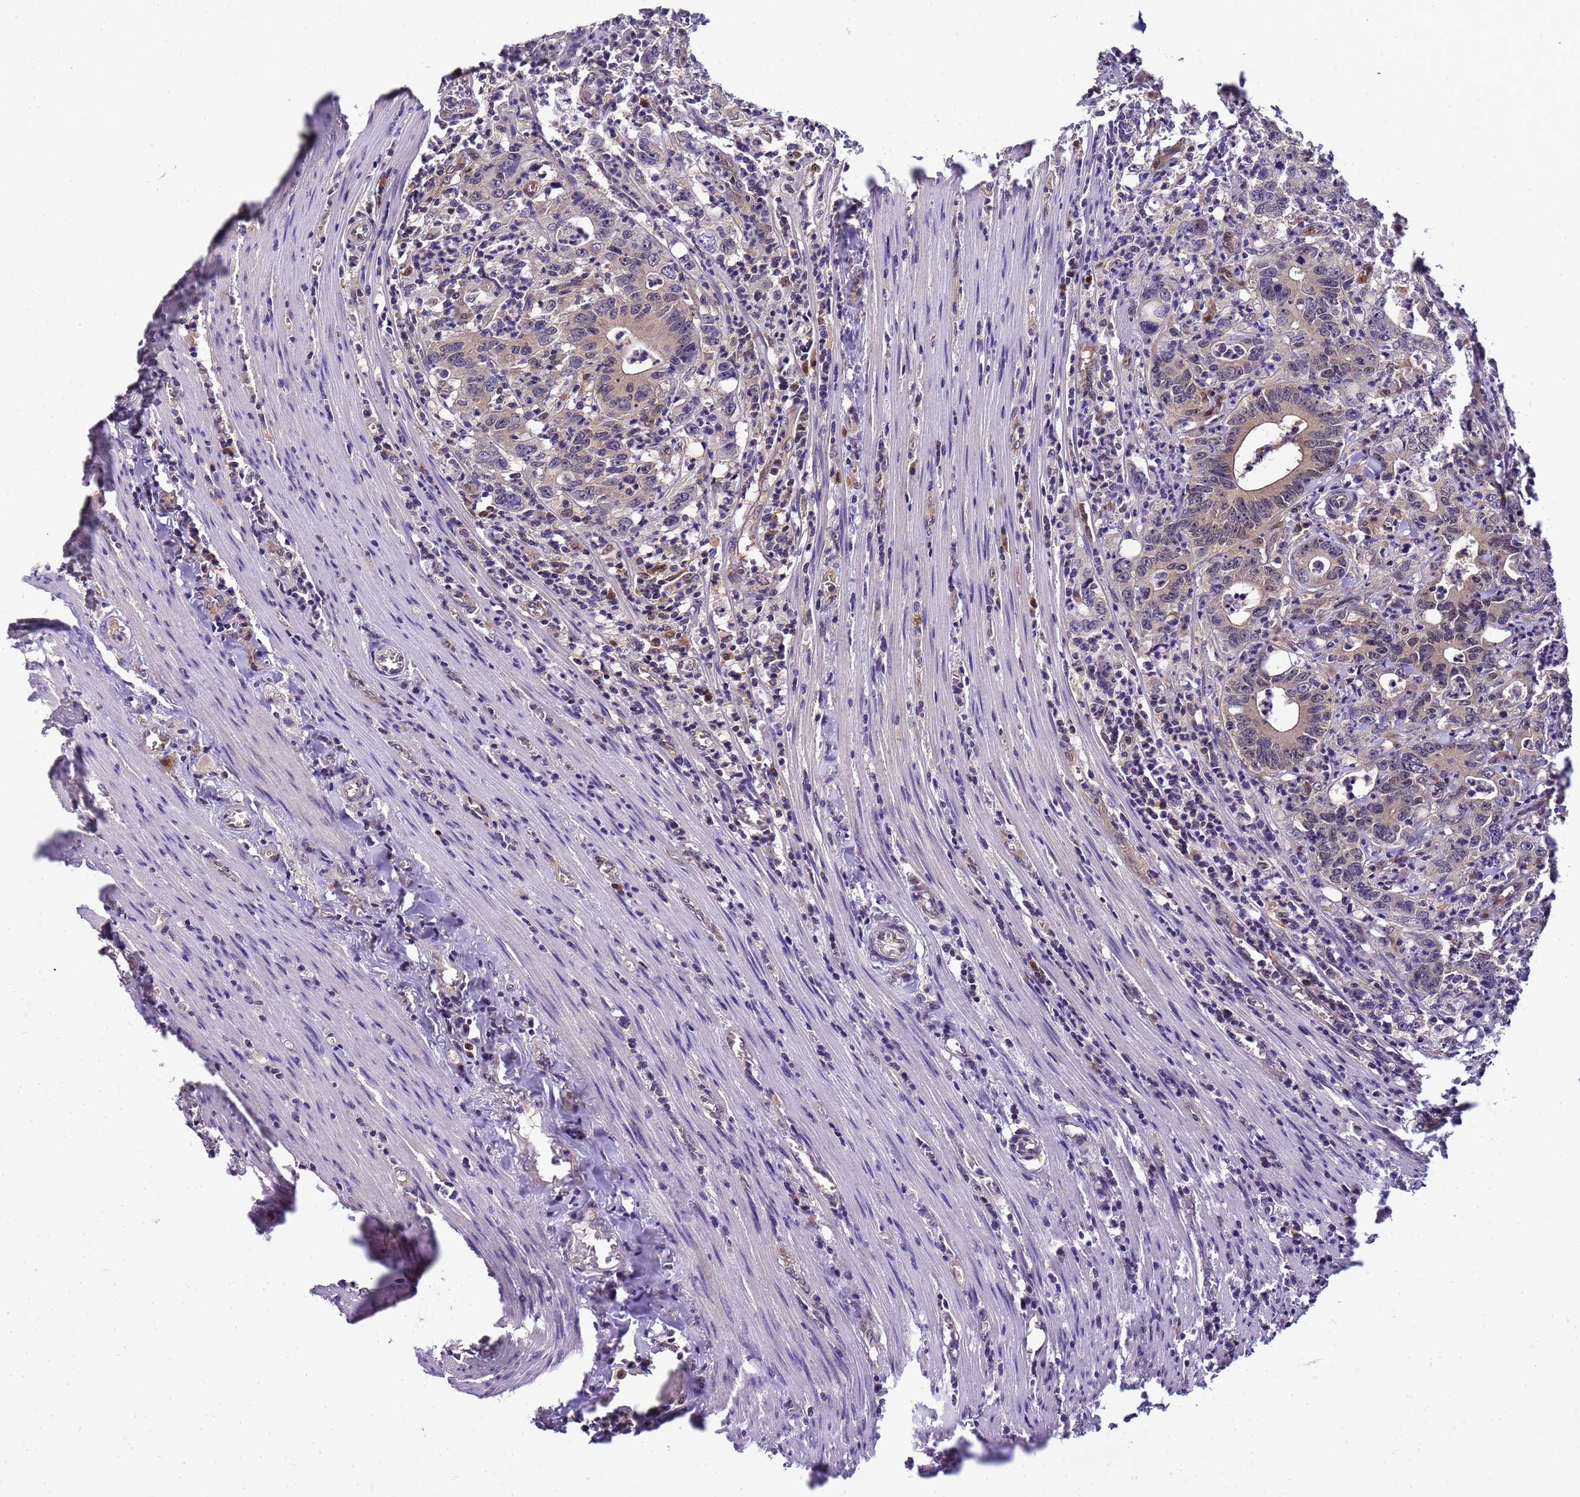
{"staining": {"intensity": "weak", "quantity": "25%-75%", "location": "cytoplasmic/membranous"}, "tissue": "colorectal cancer", "cell_type": "Tumor cells", "image_type": "cancer", "snomed": [{"axis": "morphology", "description": "Adenocarcinoma, NOS"}, {"axis": "topography", "description": "Colon"}], "caption": "Protein analysis of colorectal cancer tissue shows weak cytoplasmic/membranous expression in about 25%-75% of tumor cells. (DAB = brown stain, brightfield microscopy at high magnification).", "gene": "DDI2", "patient": {"sex": "female", "age": 75}}